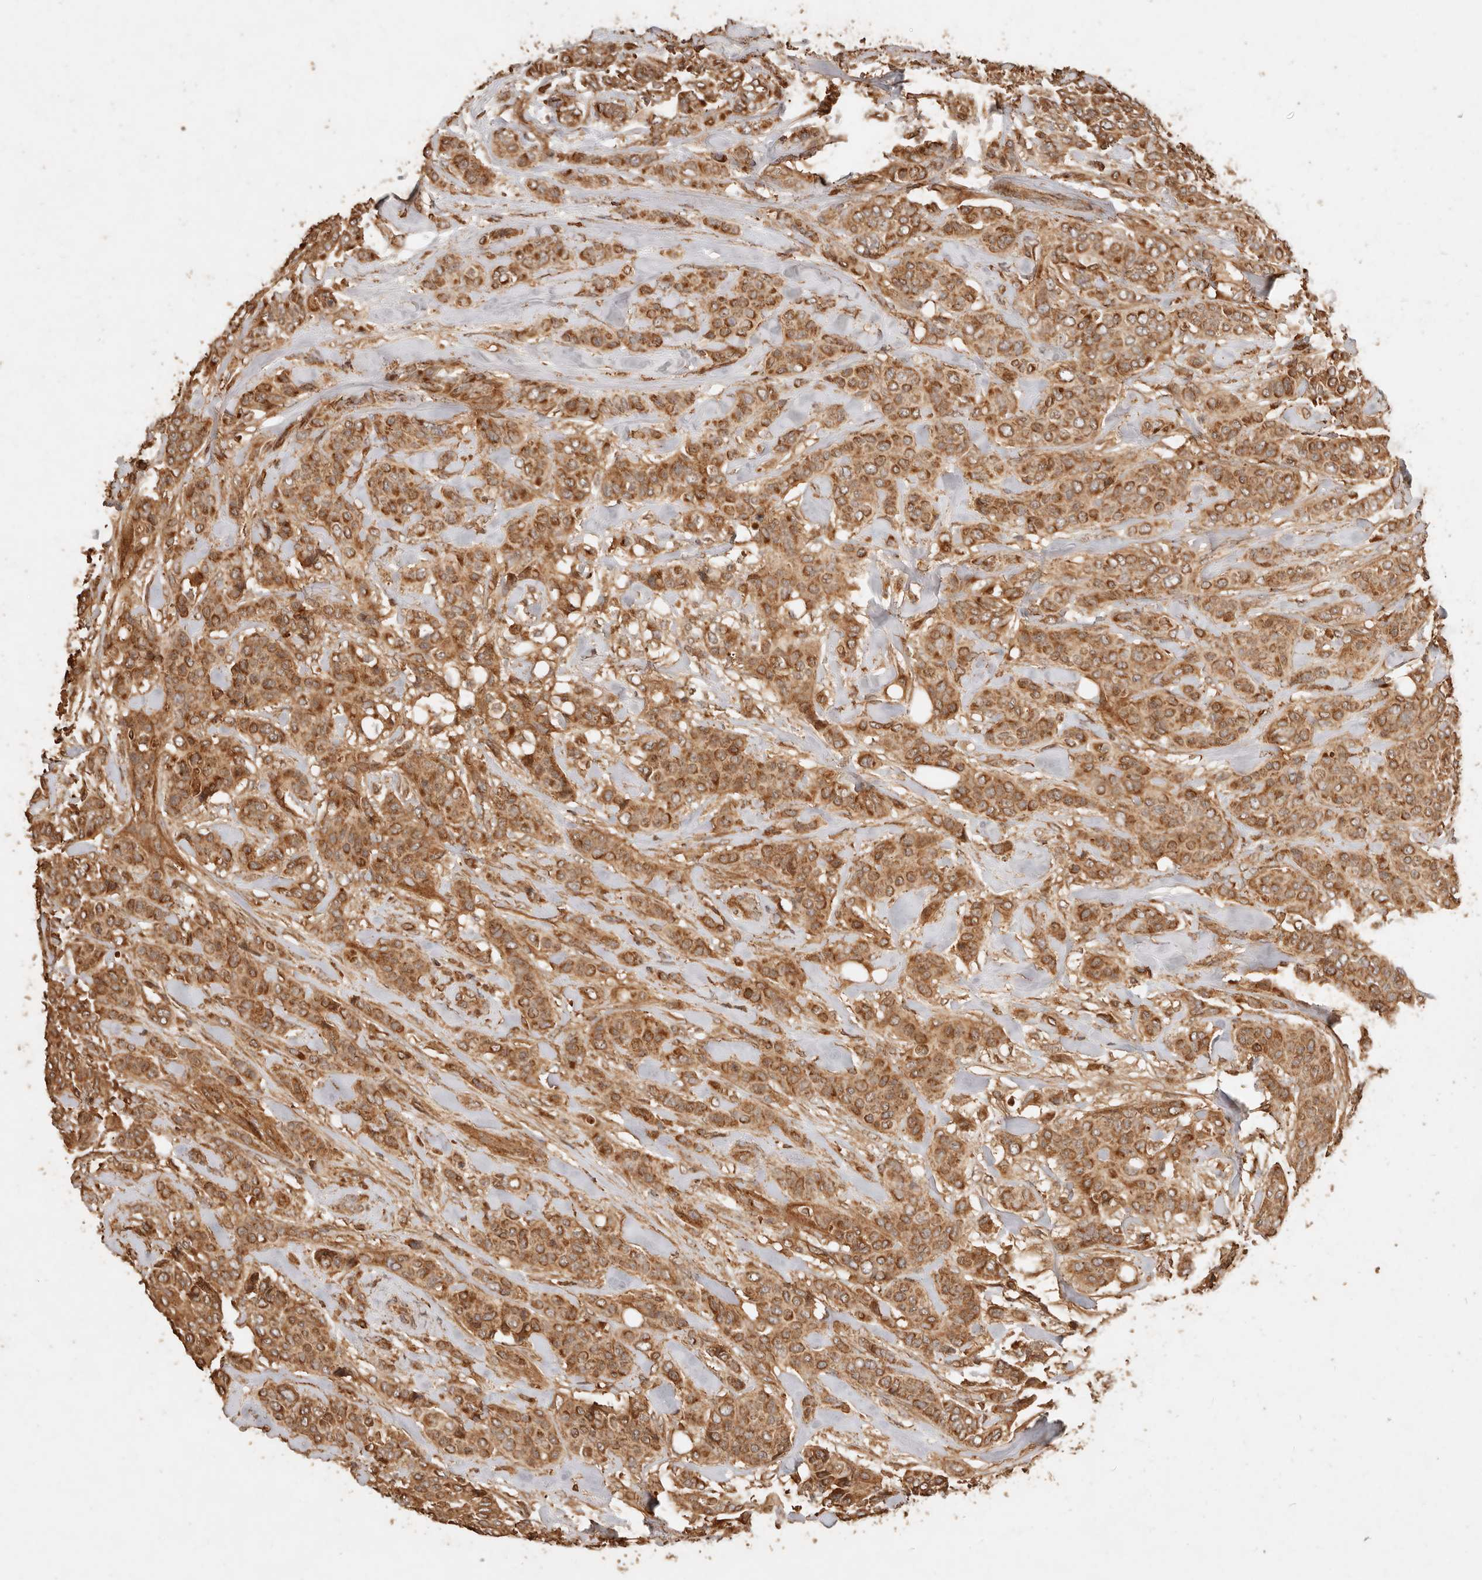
{"staining": {"intensity": "moderate", "quantity": ">75%", "location": "cytoplasmic/membranous"}, "tissue": "breast cancer", "cell_type": "Tumor cells", "image_type": "cancer", "snomed": [{"axis": "morphology", "description": "Lobular carcinoma"}, {"axis": "topography", "description": "Breast"}], "caption": "Immunohistochemistry (DAB (3,3'-diaminobenzidine)) staining of breast lobular carcinoma exhibits moderate cytoplasmic/membranous protein positivity in about >75% of tumor cells. The staining is performed using DAB brown chromogen to label protein expression. The nuclei are counter-stained blue using hematoxylin.", "gene": "FAM180B", "patient": {"sex": "female", "age": 51}}